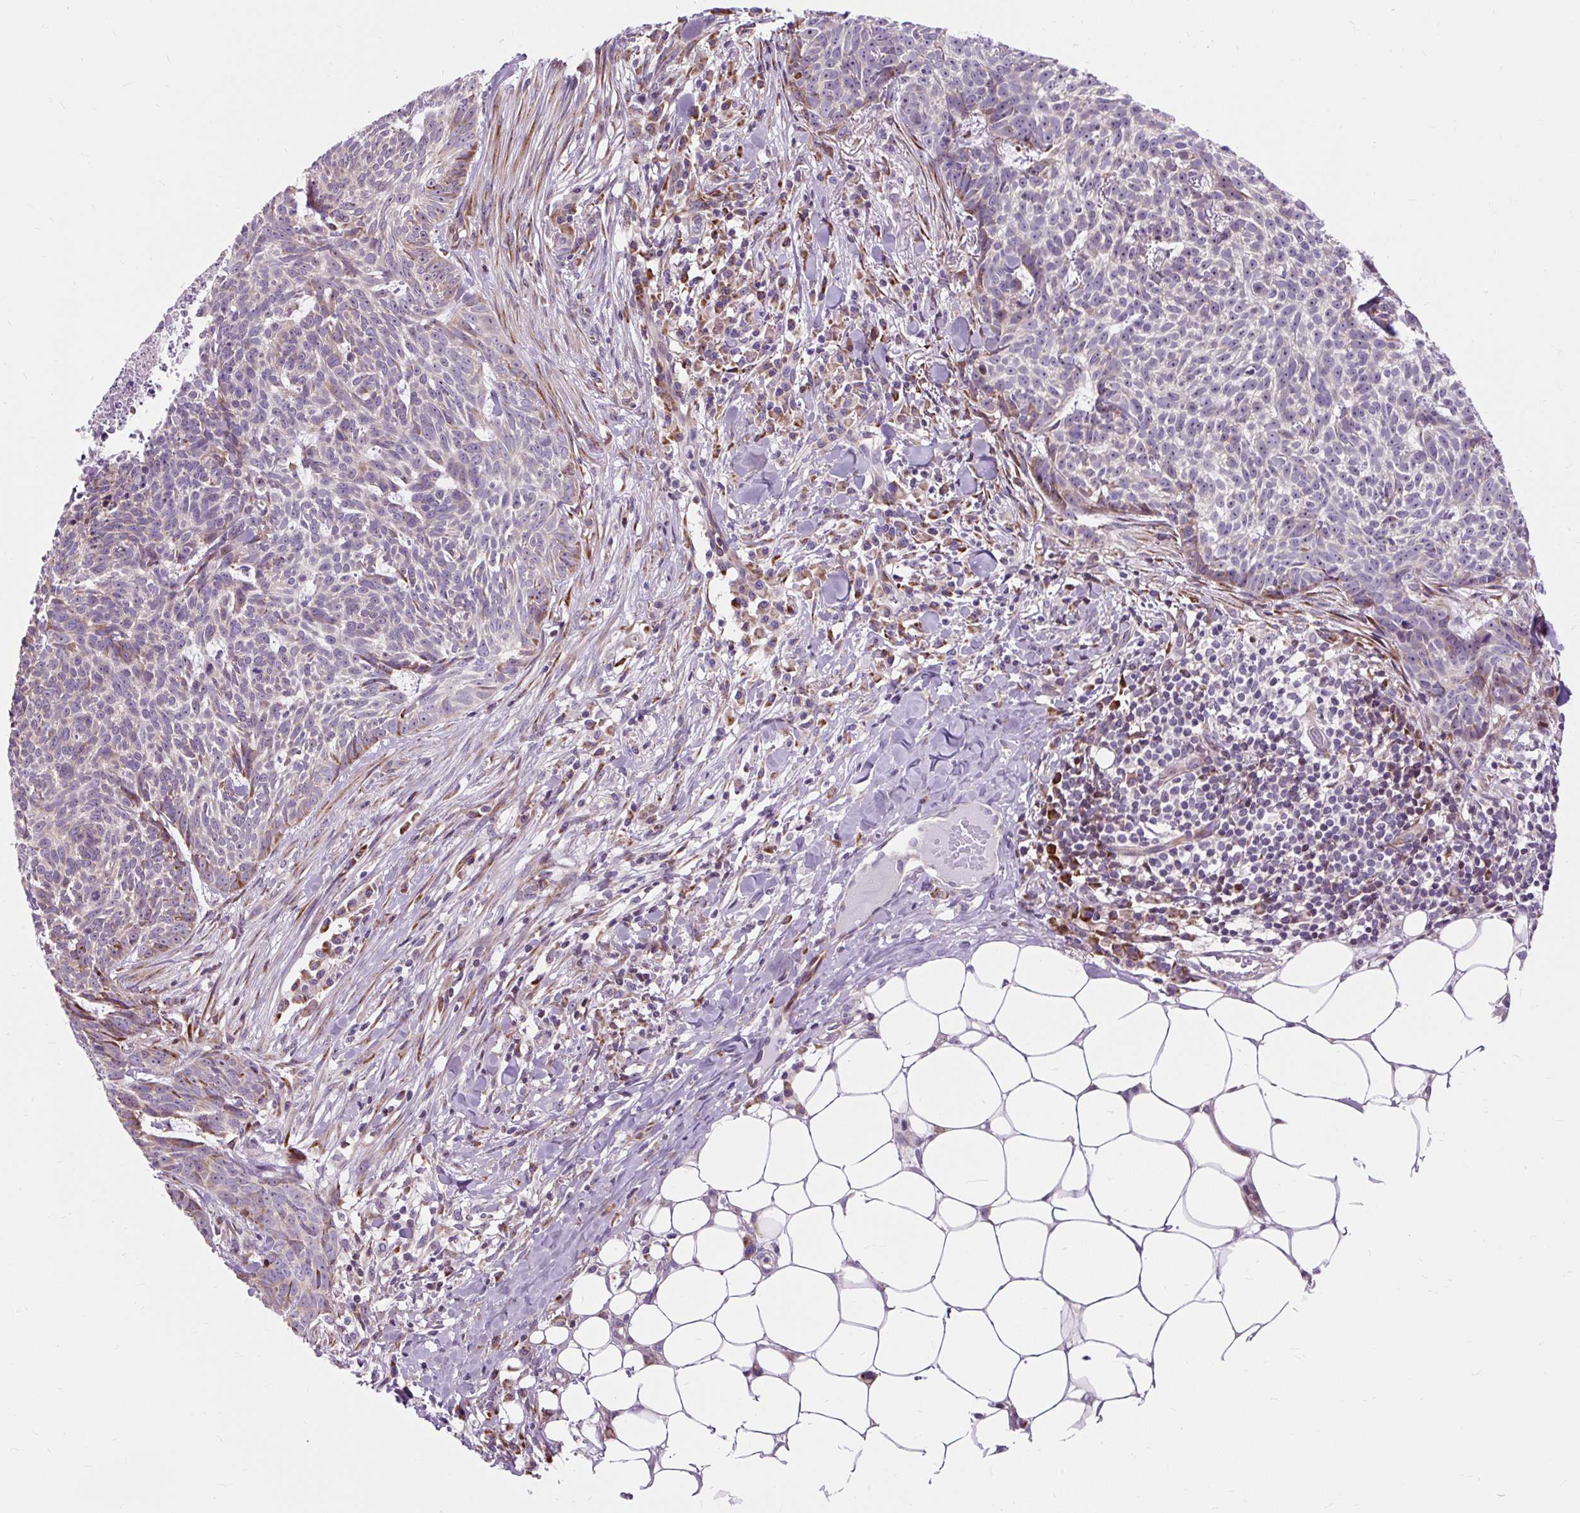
{"staining": {"intensity": "moderate", "quantity": "<25%", "location": "cytoplasmic/membranous"}, "tissue": "skin cancer", "cell_type": "Tumor cells", "image_type": "cancer", "snomed": [{"axis": "morphology", "description": "Basal cell carcinoma"}, {"axis": "topography", "description": "Skin"}], "caption": "Skin basal cell carcinoma tissue exhibits moderate cytoplasmic/membranous positivity in approximately <25% of tumor cells", "gene": "CISD3", "patient": {"sex": "female", "age": 93}}